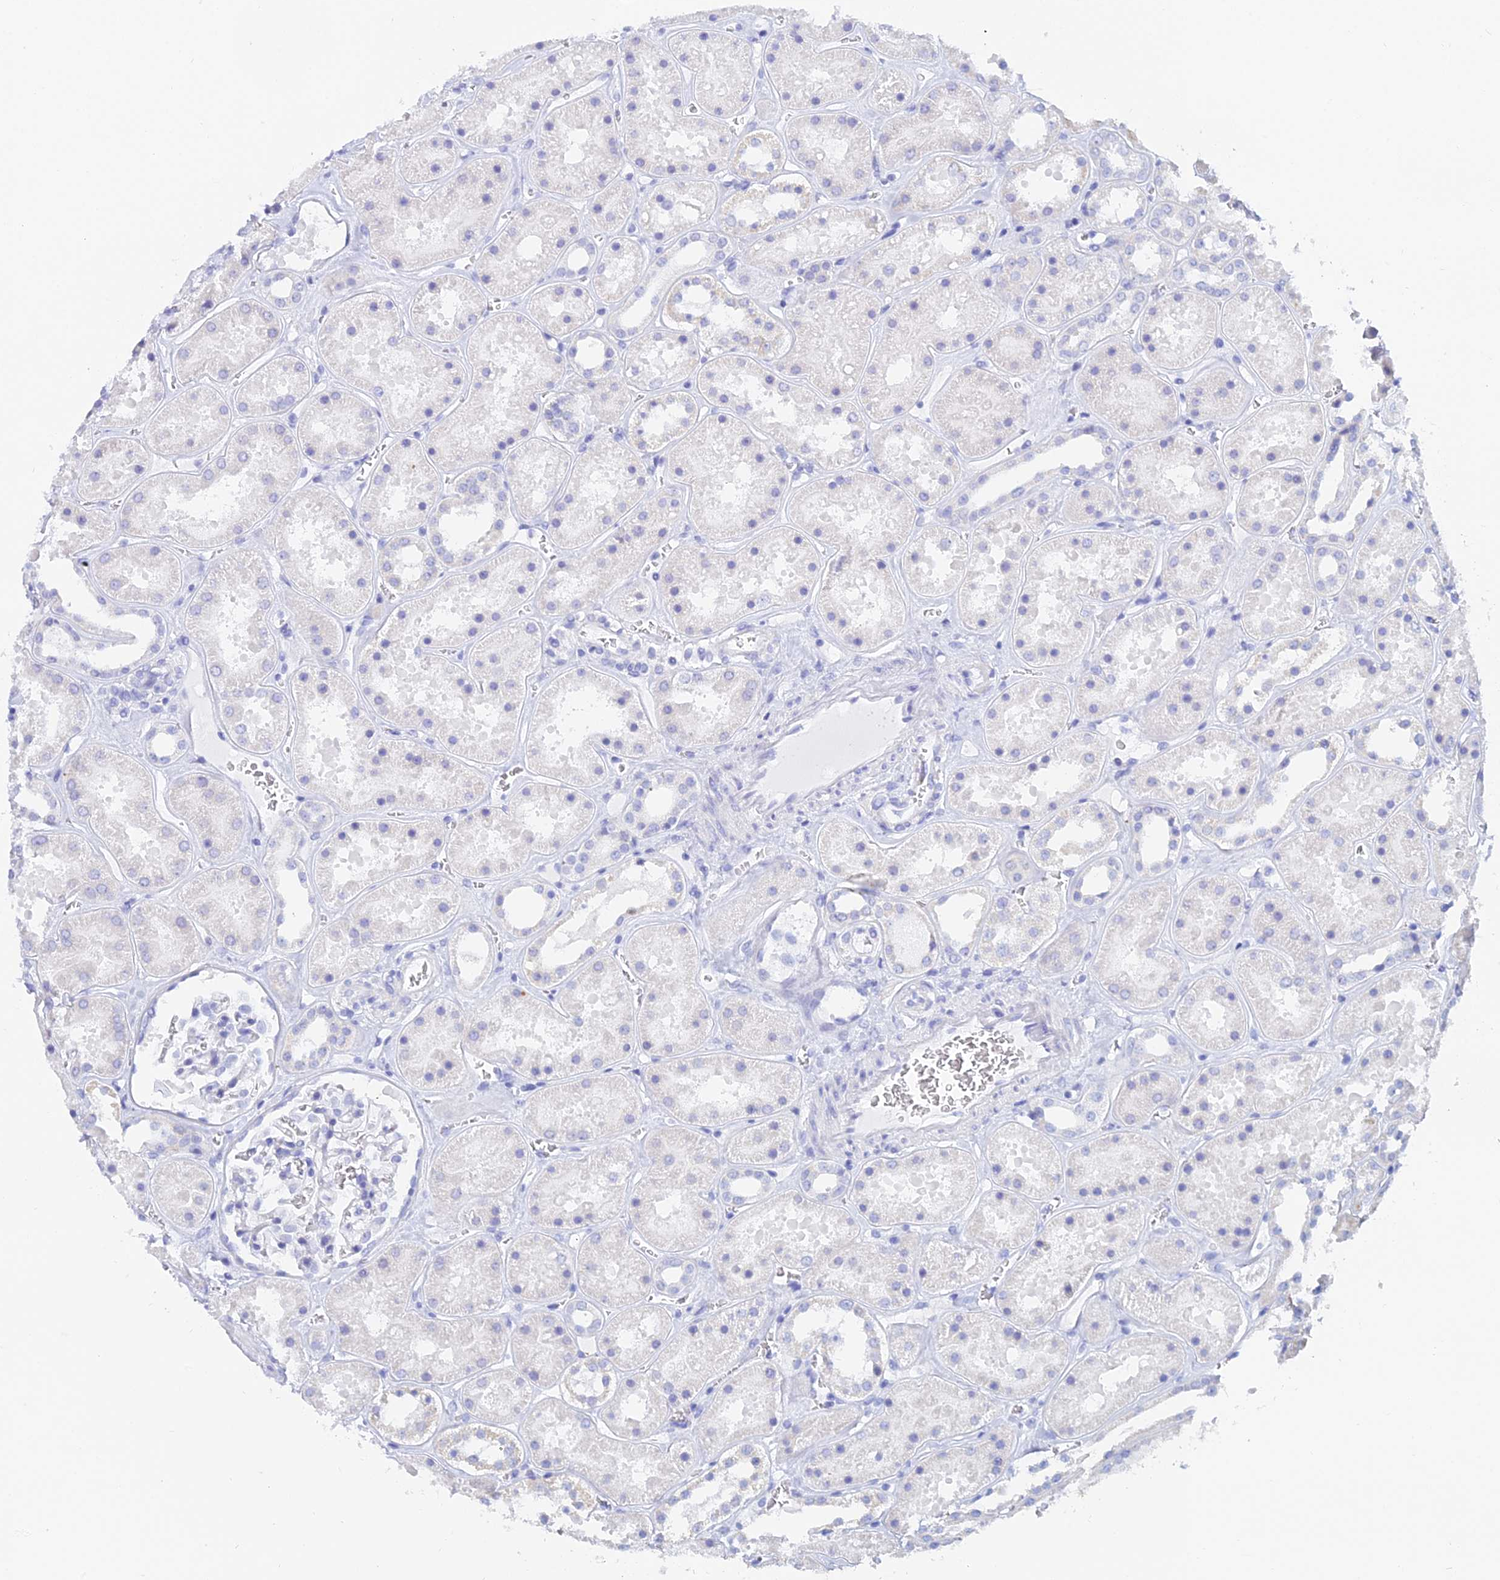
{"staining": {"intensity": "negative", "quantity": "none", "location": "none"}, "tissue": "kidney", "cell_type": "Cells in glomeruli", "image_type": "normal", "snomed": [{"axis": "morphology", "description": "Normal tissue, NOS"}, {"axis": "topography", "description": "Kidney"}], "caption": "High magnification brightfield microscopy of unremarkable kidney stained with DAB (3,3'-diaminobenzidine) (brown) and counterstained with hematoxylin (blue): cells in glomeruli show no significant positivity. (DAB IHC with hematoxylin counter stain).", "gene": "MCM2", "patient": {"sex": "female", "age": 41}}